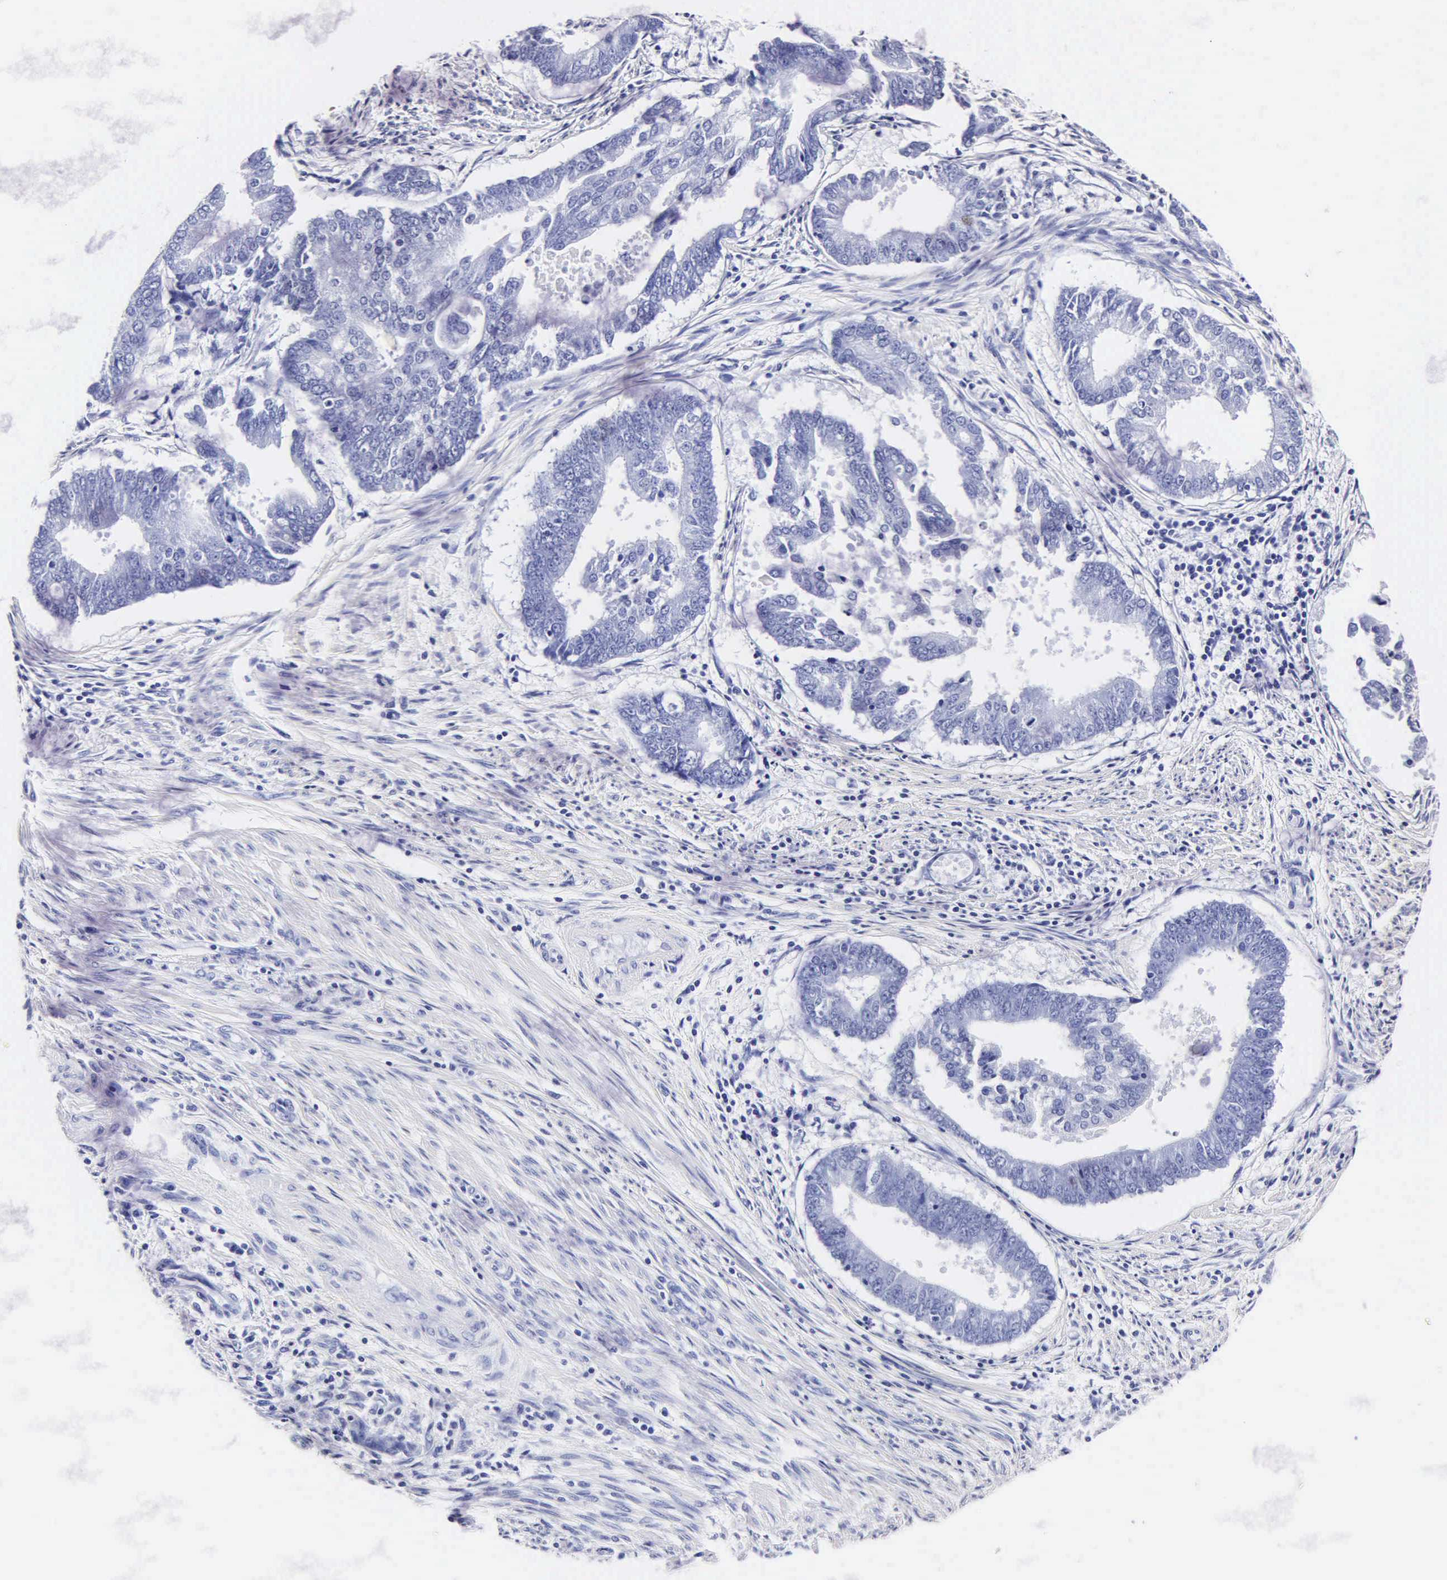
{"staining": {"intensity": "negative", "quantity": "none", "location": "none"}, "tissue": "endometrial cancer", "cell_type": "Tumor cells", "image_type": "cancer", "snomed": [{"axis": "morphology", "description": "Adenocarcinoma, NOS"}, {"axis": "topography", "description": "Endometrium"}], "caption": "Protein analysis of endometrial cancer exhibits no significant expression in tumor cells.", "gene": "MB", "patient": {"sex": "female", "age": 63}}